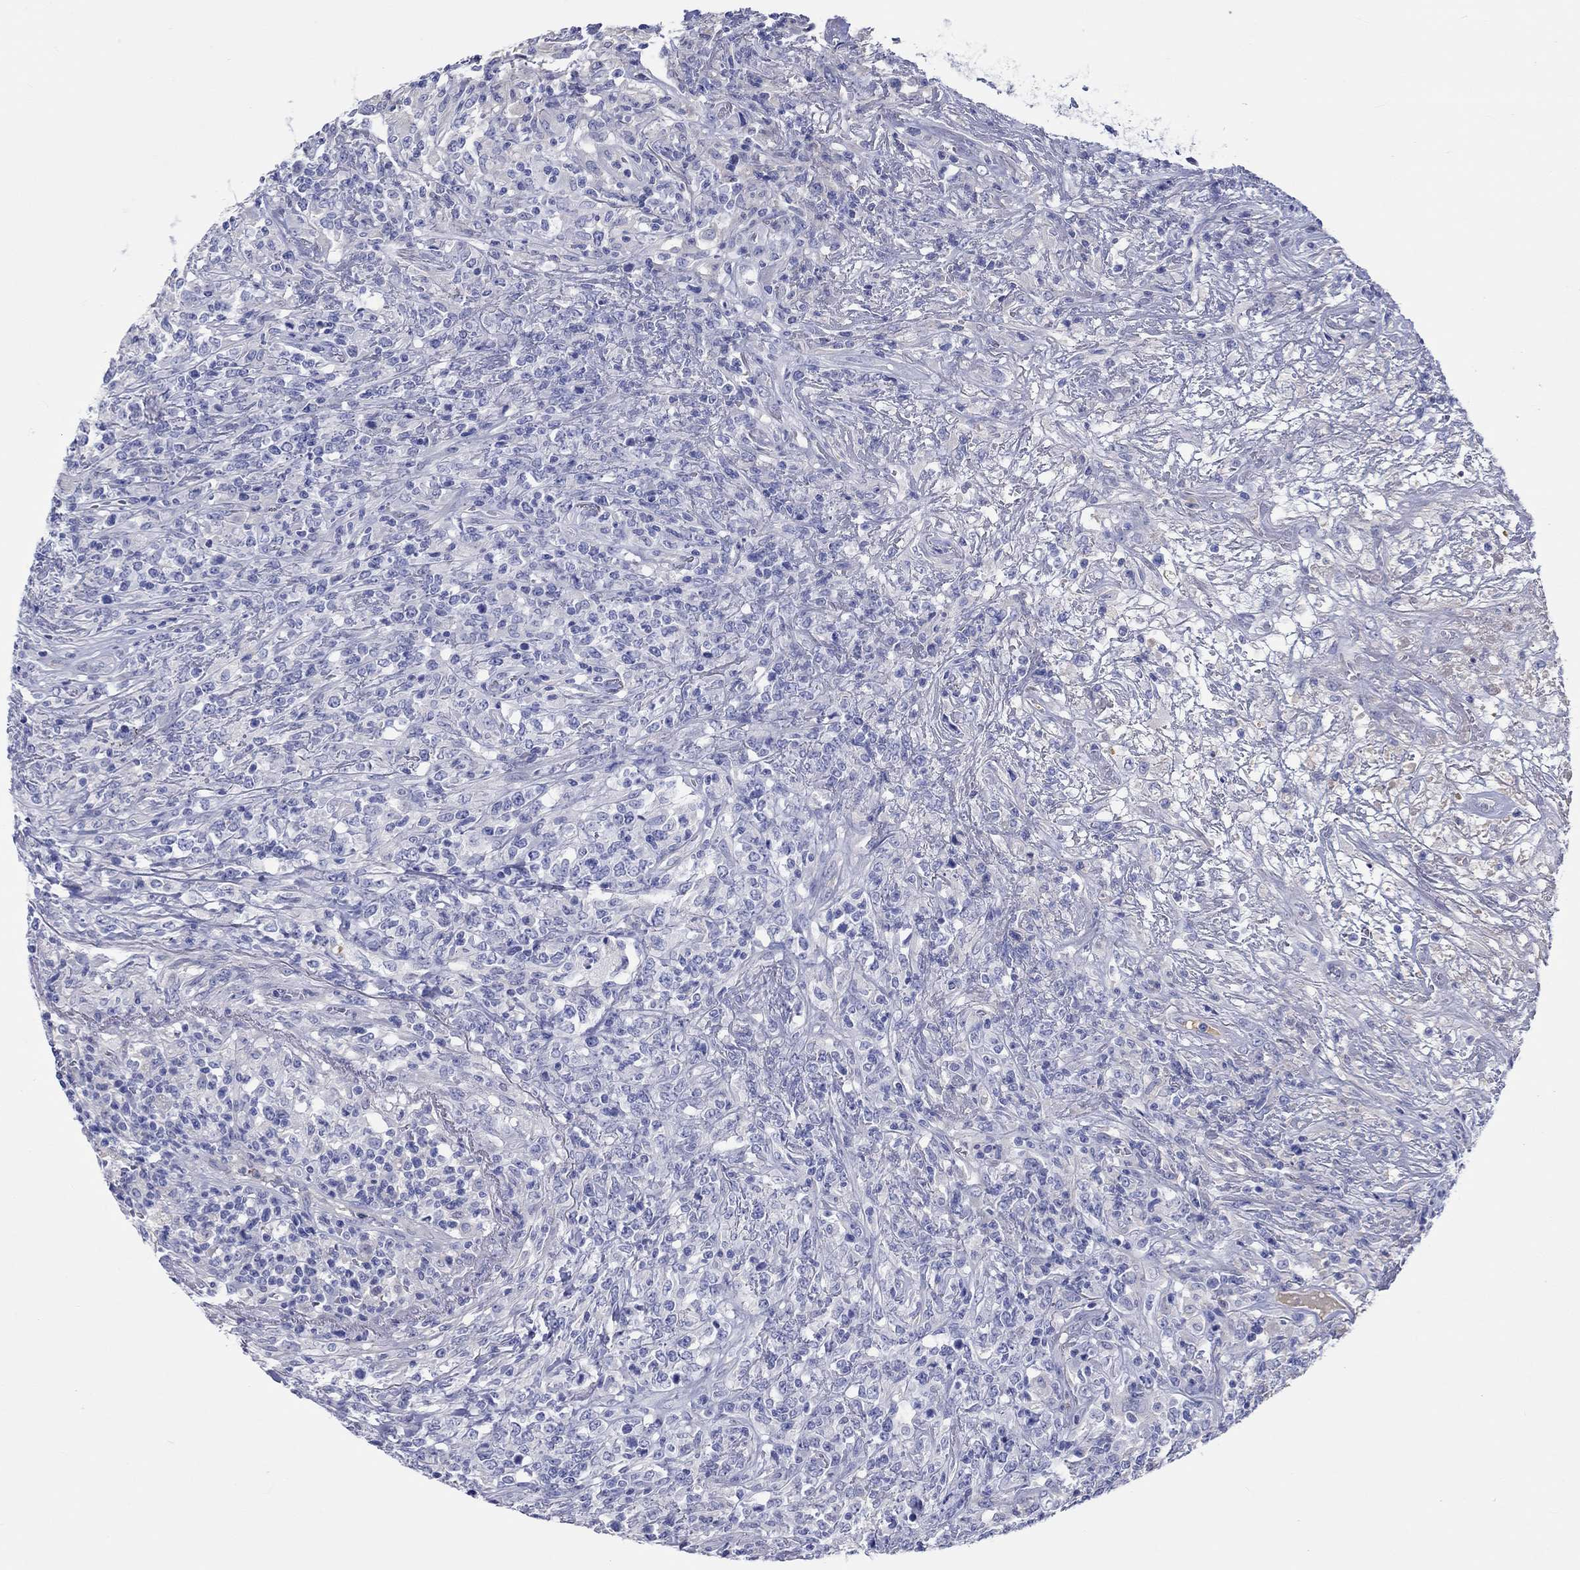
{"staining": {"intensity": "negative", "quantity": "none", "location": "none"}, "tissue": "lymphoma", "cell_type": "Tumor cells", "image_type": "cancer", "snomed": [{"axis": "morphology", "description": "Malignant lymphoma, non-Hodgkin's type, High grade"}, {"axis": "topography", "description": "Lung"}], "caption": "A histopathology image of lymphoma stained for a protein displays no brown staining in tumor cells. (Brightfield microscopy of DAB IHC at high magnification).", "gene": "CDY2B", "patient": {"sex": "male", "age": 79}}